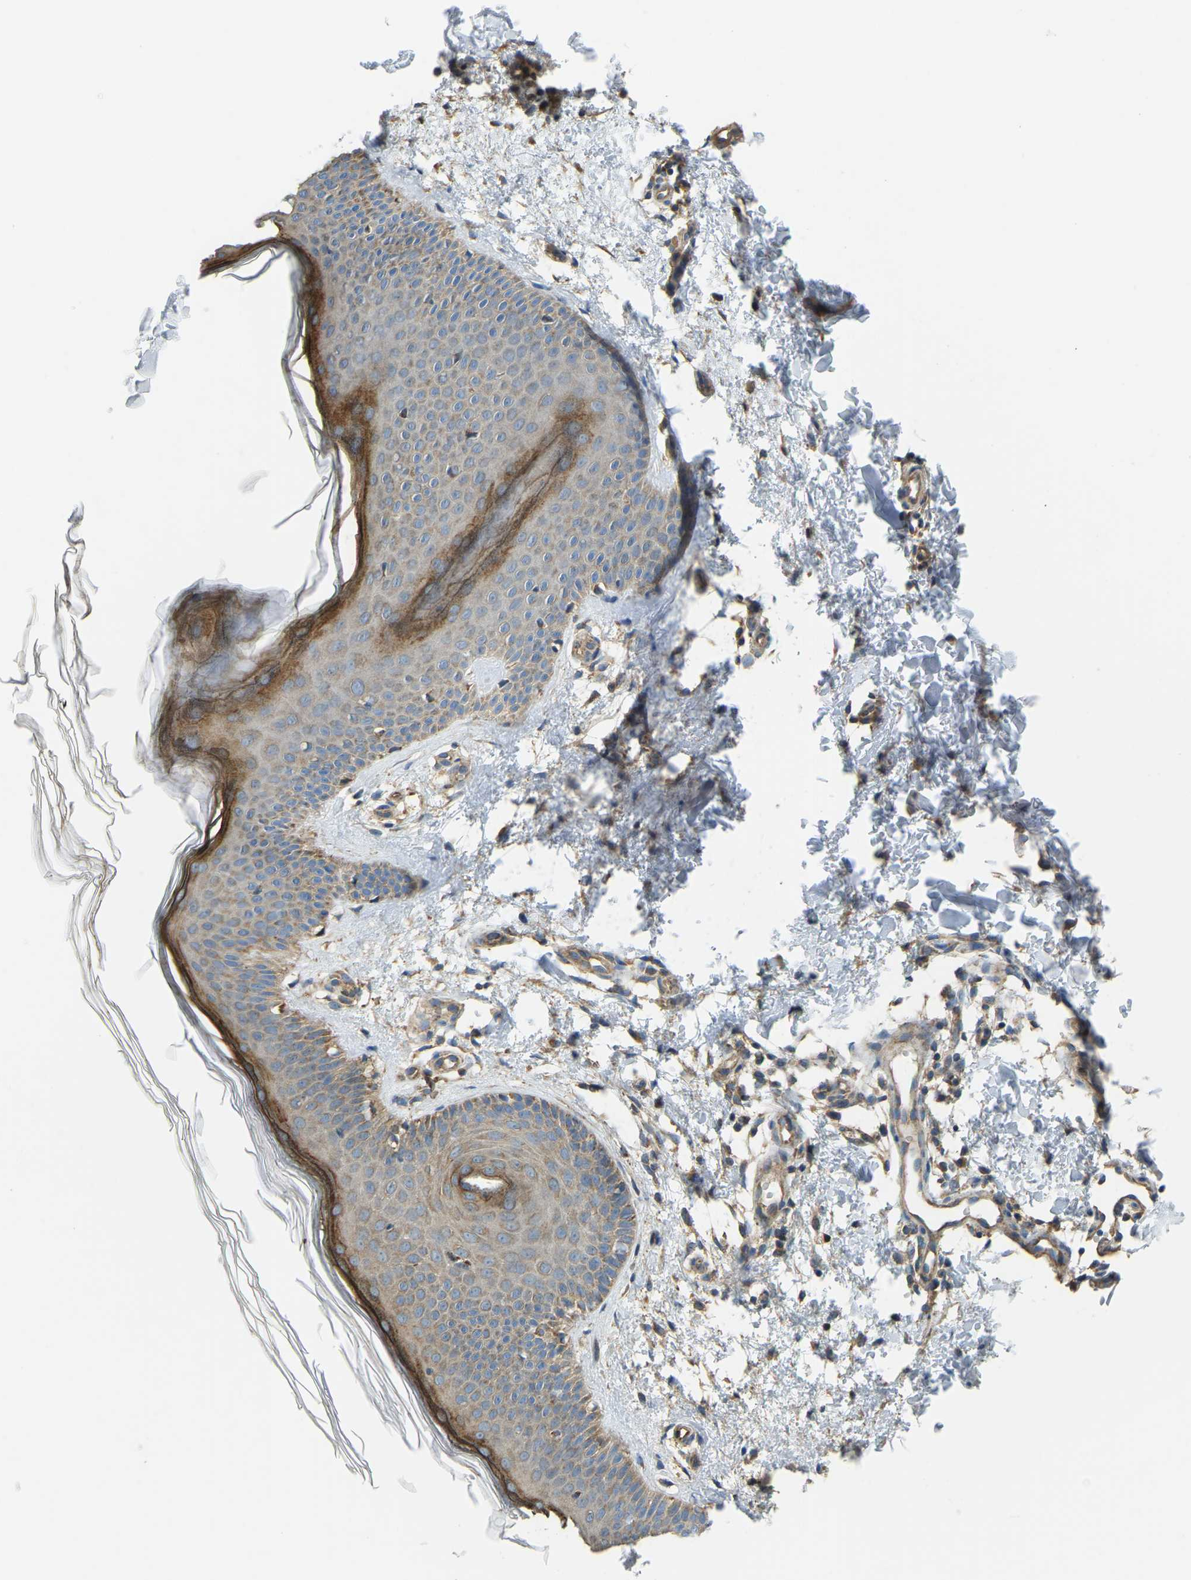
{"staining": {"intensity": "moderate", "quantity": ">75%", "location": "cytoplasmic/membranous"}, "tissue": "skin", "cell_type": "Fibroblasts", "image_type": "normal", "snomed": [{"axis": "morphology", "description": "Normal tissue, NOS"}, {"axis": "morphology", "description": "Malignant melanoma, NOS"}, {"axis": "topography", "description": "Skin"}], "caption": "This micrograph shows benign skin stained with immunohistochemistry to label a protein in brown. The cytoplasmic/membranous of fibroblasts show moderate positivity for the protein. Nuclei are counter-stained blue.", "gene": "PSMD7", "patient": {"sex": "male", "age": 83}}